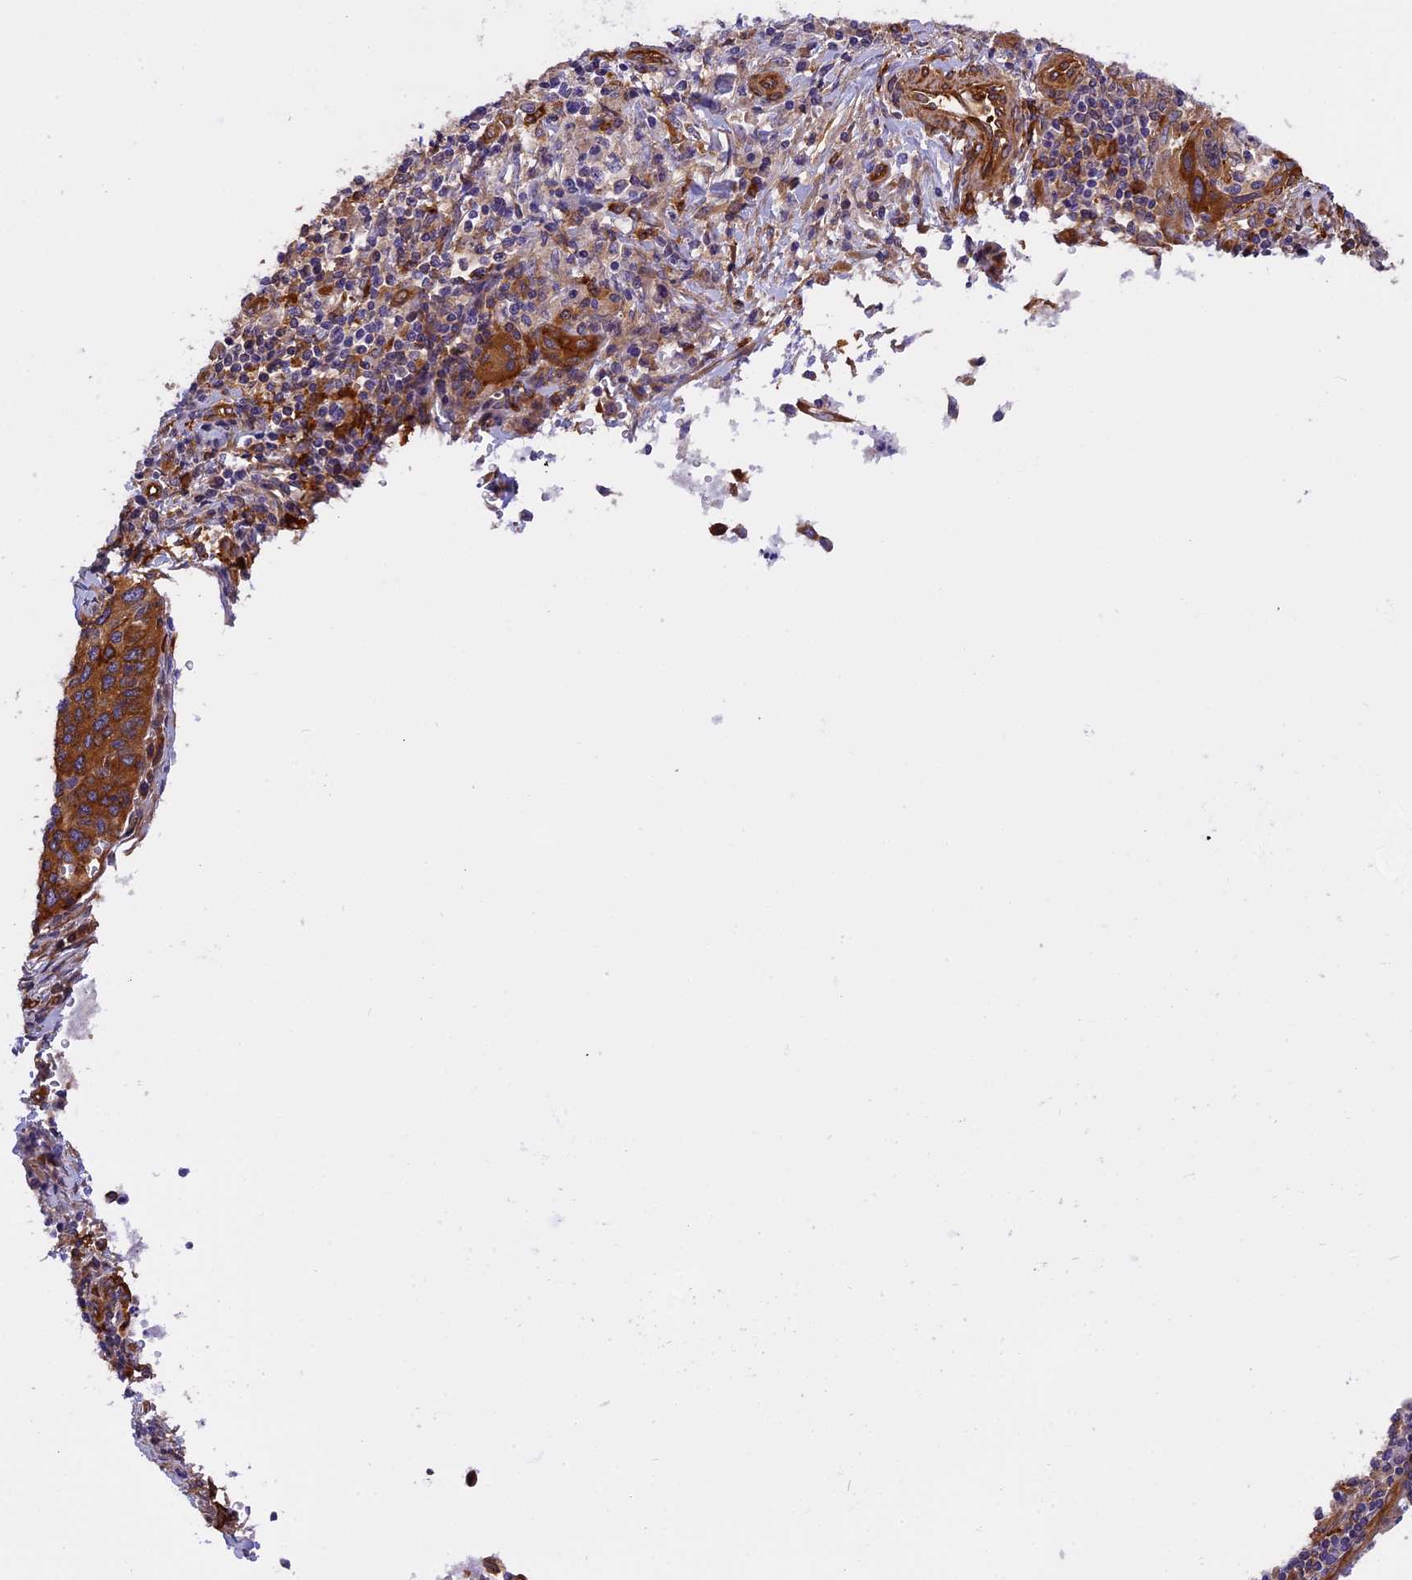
{"staining": {"intensity": "moderate", "quantity": "25%-75%", "location": "cytoplasmic/membranous"}, "tissue": "cervical cancer", "cell_type": "Tumor cells", "image_type": "cancer", "snomed": [{"axis": "morphology", "description": "Squamous cell carcinoma, NOS"}, {"axis": "topography", "description": "Cervix"}], "caption": "Approximately 25%-75% of tumor cells in squamous cell carcinoma (cervical) display moderate cytoplasmic/membranous protein expression as visualized by brown immunohistochemical staining.", "gene": "EHBP1L1", "patient": {"sex": "female", "age": 38}}